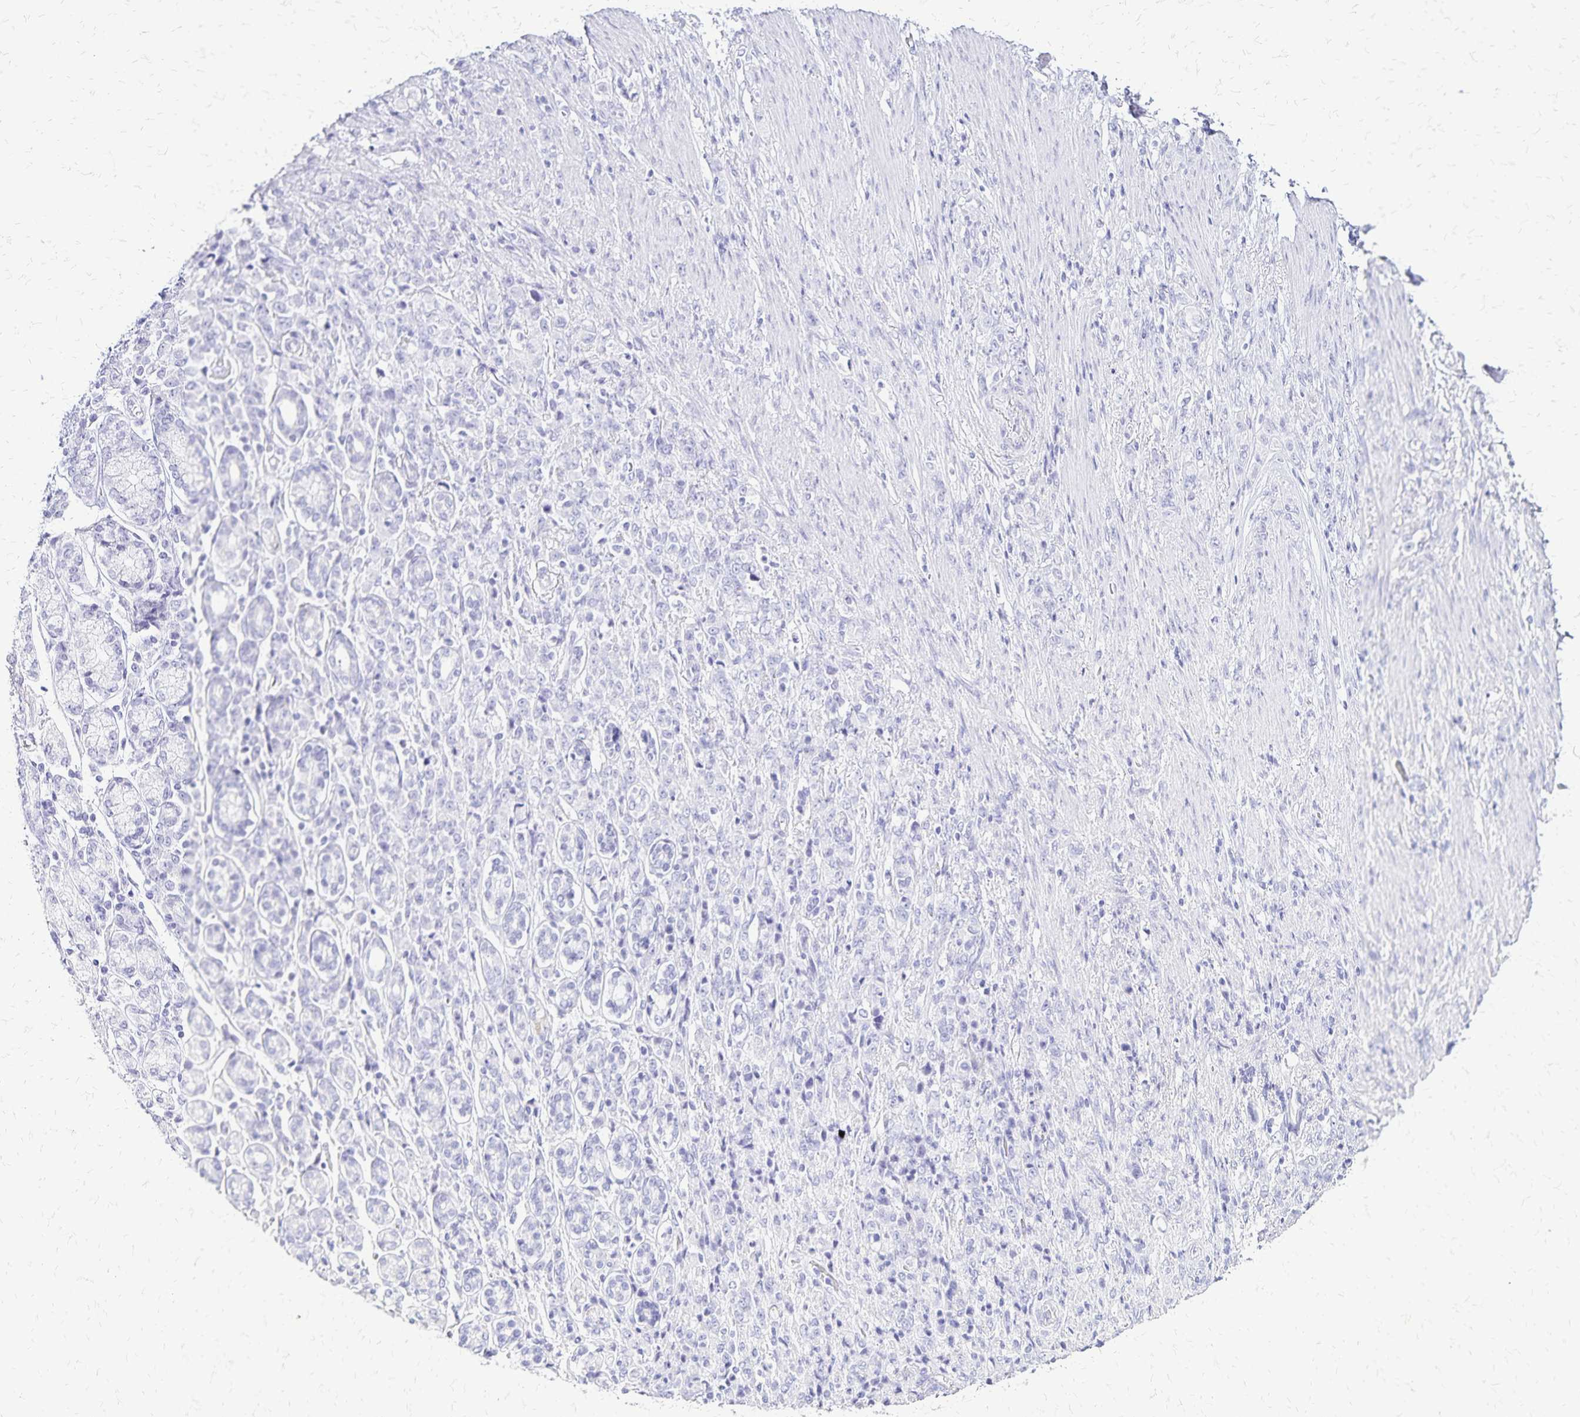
{"staining": {"intensity": "negative", "quantity": "none", "location": "none"}, "tissue": "stomach cancer", "cell_type": "Tumor cells", "image_type": "cancer", "snomed": [{"axis": "morphology", "description": "Adenocarcinoma, NOS"}, {"axis": "topography", "description": "Stomach"}], "caption": "DAB (3,3'-diaminobenzidine) immunohistochemical staining of human adenocarcinoma (stomach) reveals no significant positivity in tumor cells. (Immunohistochemistry, brightfield microscopy, high magnification).", "gene": "LIN28B", "patient": {"sex": "female", "age": 79}}